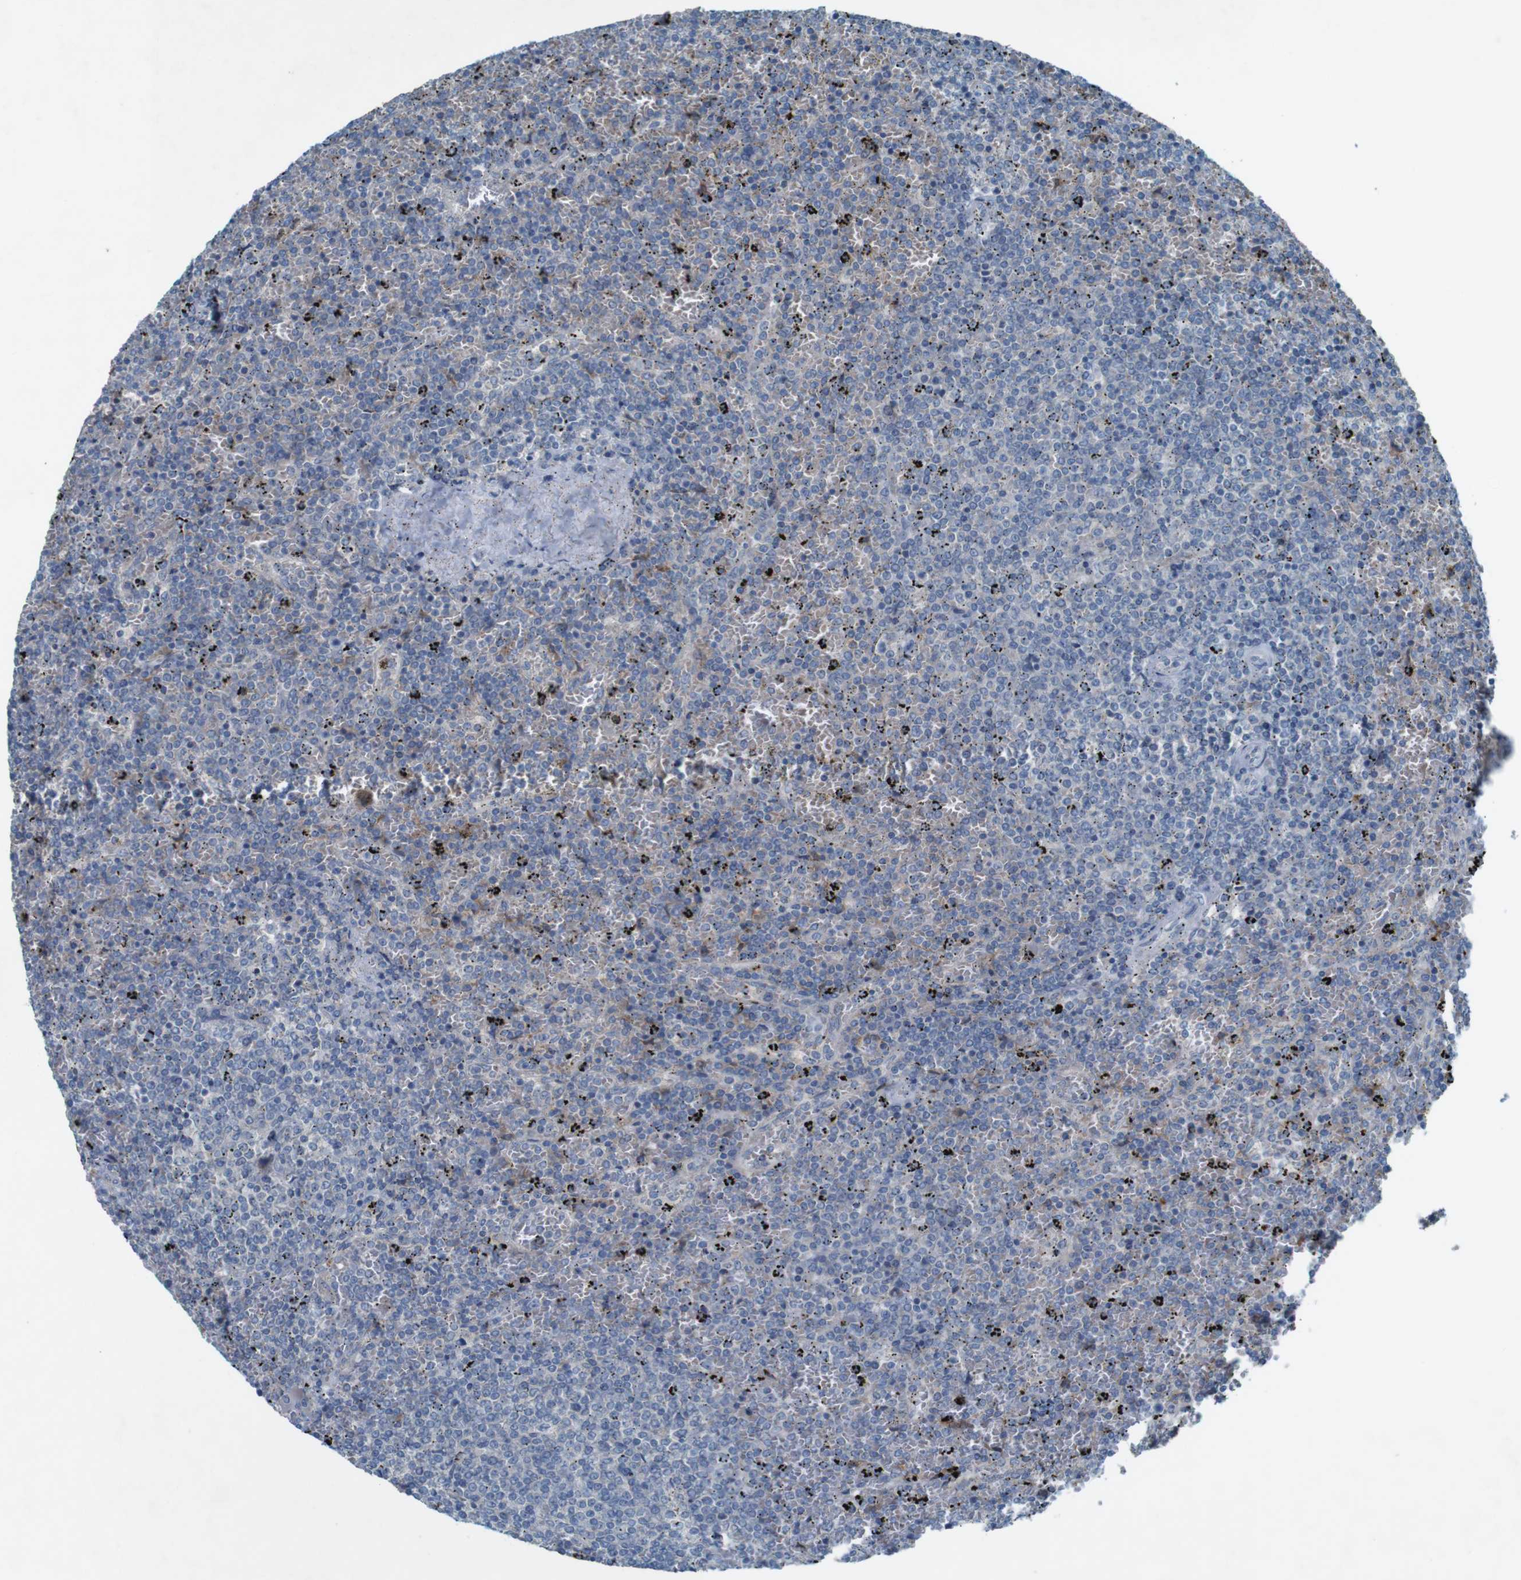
{"staining": {"intensity": "negative", "quantity": "none", "location": "none"}, "tissue": "lymphoma", "cell_type": "Tumor cells", "image_type": "cancer", "snomed": [{"axis": "morphology", "description": "Malignant lymphoma, non-Hodgkin's type, Low grade"}, {"axis": "topography", "description": "Spleen"}], "caption": "This image is of low-grade malignant lymphoma, non-Hodgkin's type stained with immunohistochemistry (IHC) to label a protein in brown with the nuclei are counter-stained blue. There is no staining in tumor cells. (IHC, brightfield microscopy, high magnification).", "gene": "MOGAT3", "patient": {"sex": "female", "age": 77}}